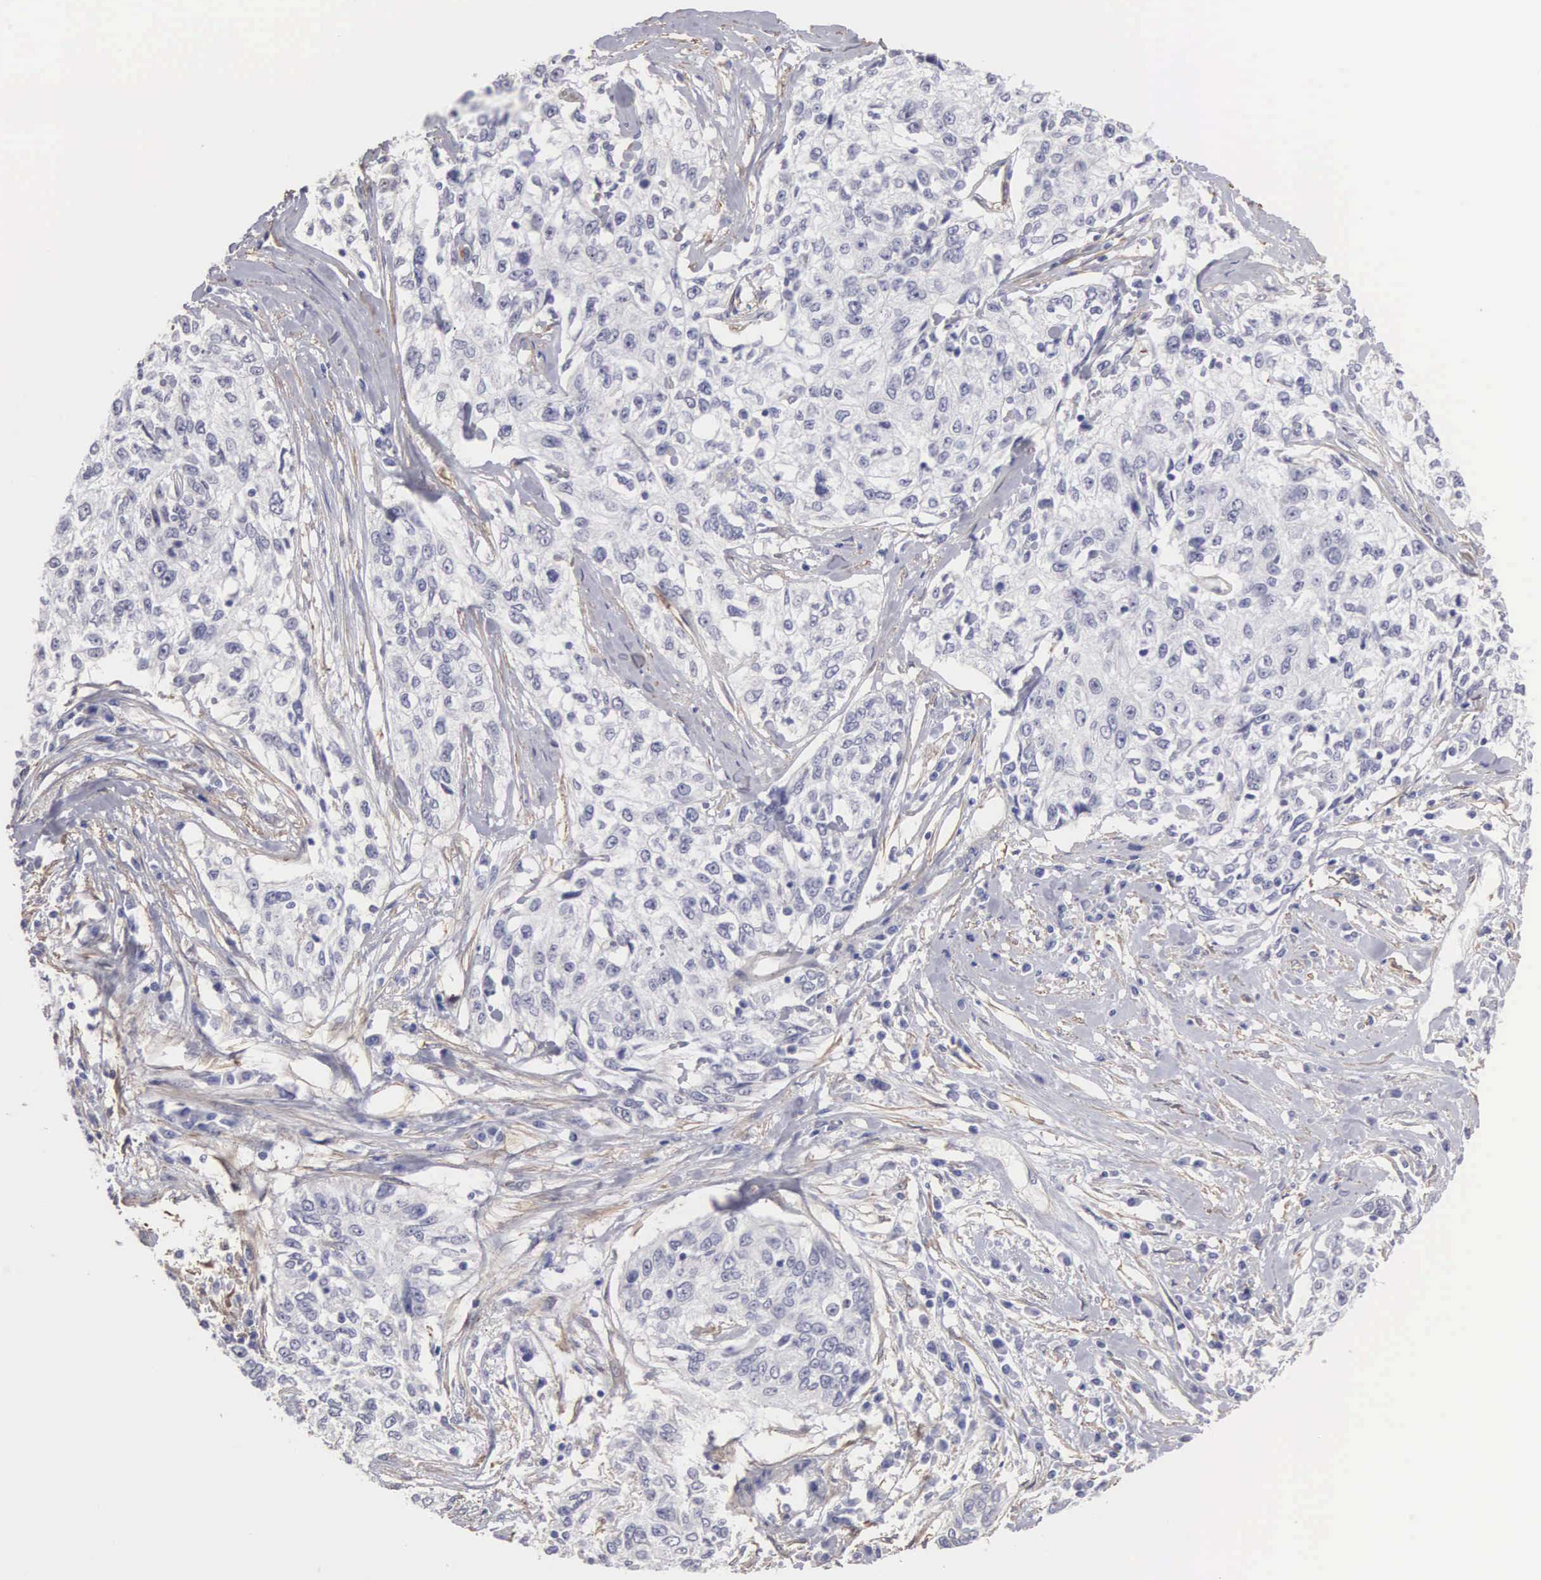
{"staining": {"intensity": "negative", "quantity": "none", "location": "none"}, "tissue": "cervical cancer", "cell_type": "Tumor cells", "image_type": "cancer", "snomed": [{"axis": "morphology", "description": "Squamous cell carcinoma, NOS"}, {"axis": "topography", "description": "Cervix"}], "caption": "An immunohistochemistry micrograph of squamous cell carcinoma (cervical) is shown. There is no staining in tumor cells of squamous cell carcinoma (cervical).", "gene": "ELFN2", "patient": {"sex": "female", "age": 57}}